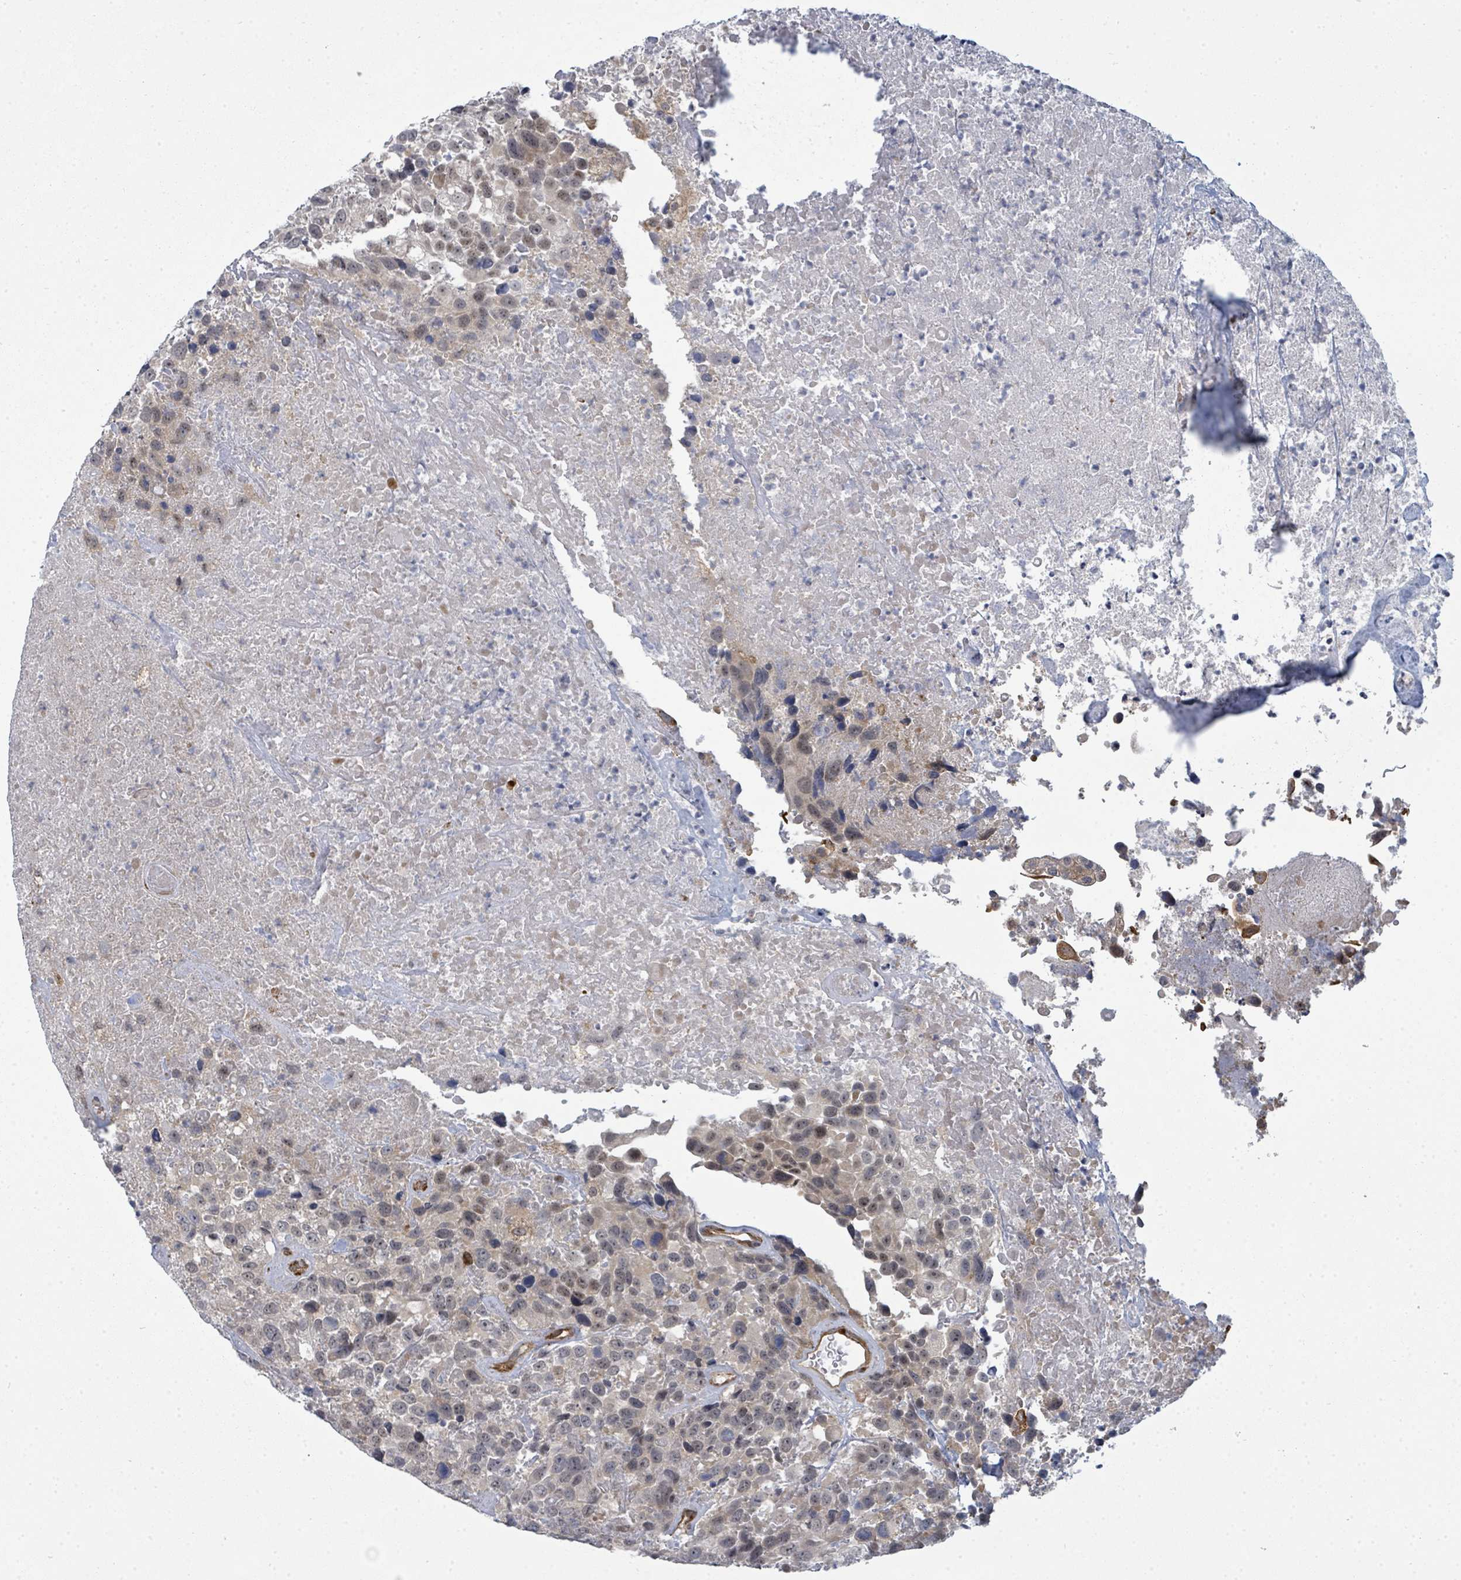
{"staining": {"intensity": "weak", "quantity": "<25%", "location": "nuclear"}, "tissue": "urothelial cancer", "cell_type": "Tumor cells", "image_type": "cancer", "snomed": [{"axis": "morphology", "description": "Urothelial carcinoma, High grade"}, {"axis": "topography", "description": "Urinary bladder"}], "caption": "Immunohistochemistry (IHC) histopathology image of neoplastic tissue: human high-grade urothelial carcinoma stained with DAB displays no significant protein positivity in tumor cells.", "gene": "PSMG2", "patient": {"sex": "female", "age": 70}}